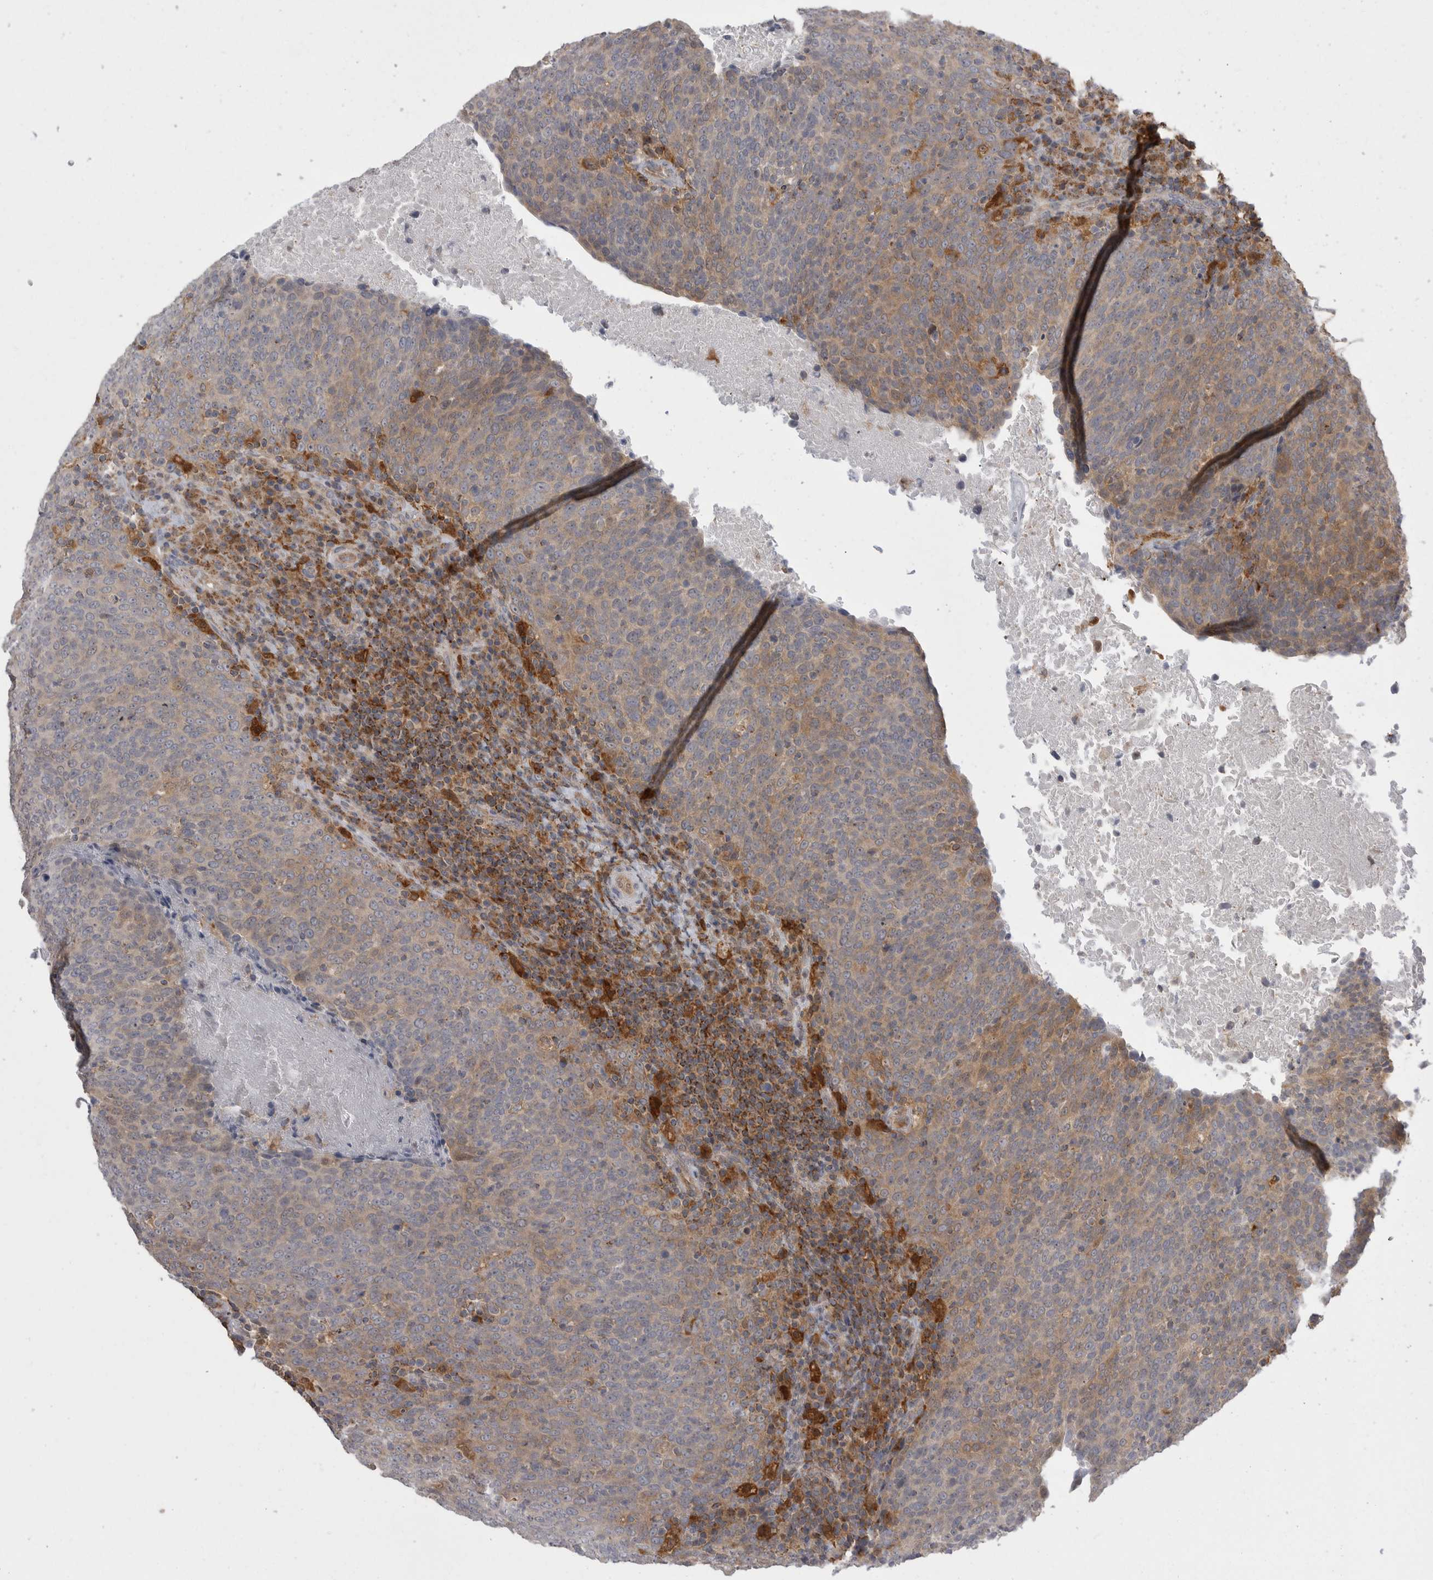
{"staining": {"intensity": "moderate", "quantity": "25%-75%", "location": "cytoplasmic/membranous"}, "tissue": "head and neck cancer", "cell_type": "Tumor cells", "image_type": "cancer", "snomed": [{"axis": "morphology", "description": "Squamous cell carcinoma, NOS"}, {"axis": "morphology", "description": "Squamous cell carcinoma, metastatic, NOS"}, {"axis": "topography", "description": "Lymph node"}, {"axis": "topography", "description": "Head-Neck"}], "caption": "Tumor cells display moderate cytoplasmic/membranous staining in about 25%-75% of cells in squamous cell carcinoma (head and neck). The staining is performed using DAB (3,3'-diaminobenzidine) brown chromogen to label protein expression. The nuclei are counter-stained blue using hematoxylin.", "gene": "KYAT3", "patient": {"sex": "male", "age": 62}}